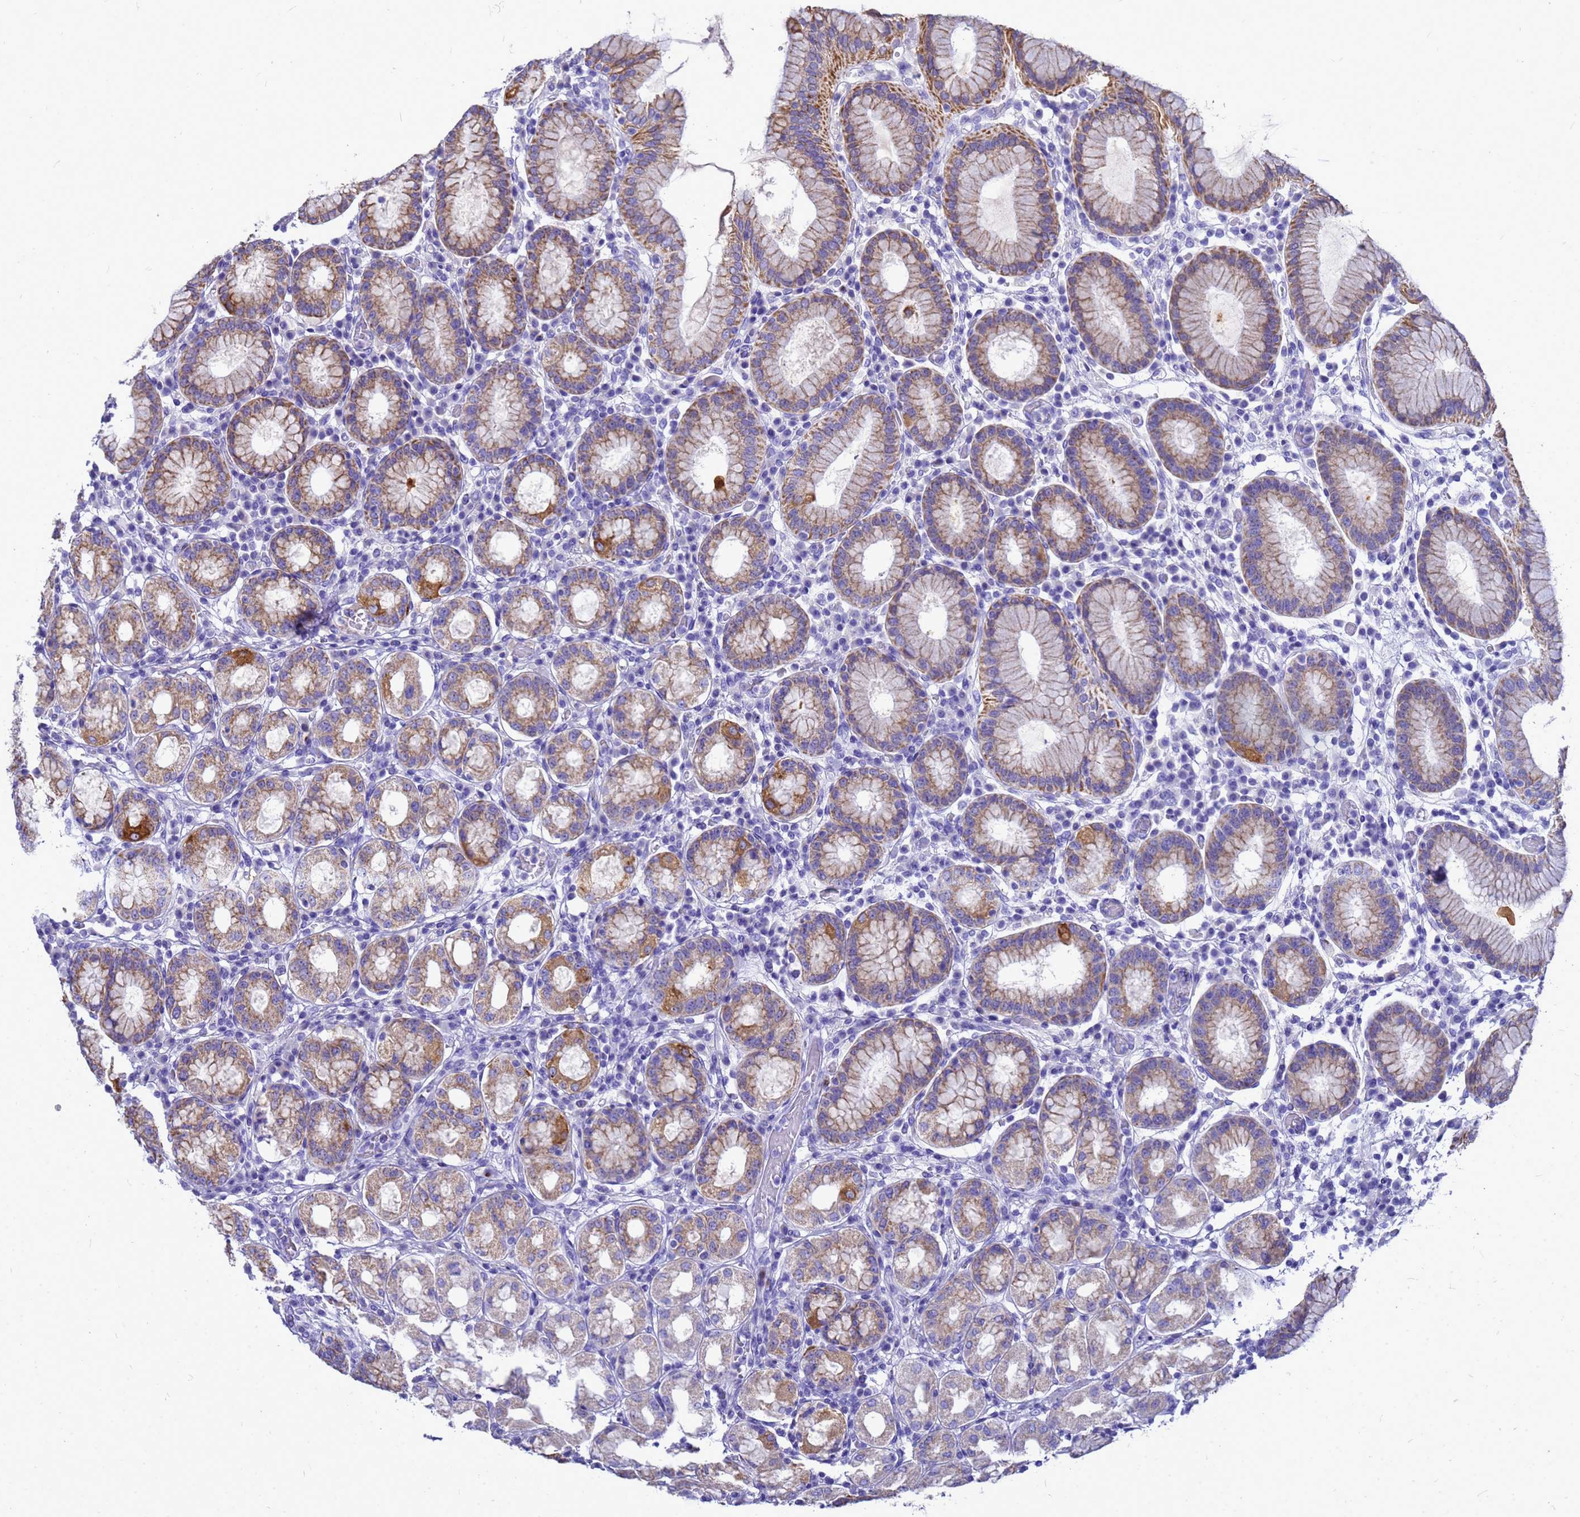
{"staining": {"intensity": "moderate", "quantity": "25%-75%", "location": "cytoplasmic/membranous"}, "tissue": "stomach", "cell_type": "Glandular cells", "image_type": "normal", "snomed": [{"axis": "morphology", "description": "Normal tissue, NOS"}, {"axis": "topography", "description": "Stomach"}, {"axis": "topography", "description": "Stomach, lower"}], "caption": "Moderate cytoplasmic/membranous staining is identified in about 25%-75% of glandular cells in normal stomach.", "gene": "OR52E2", "patient": {"sex": "female", "age": 56}}